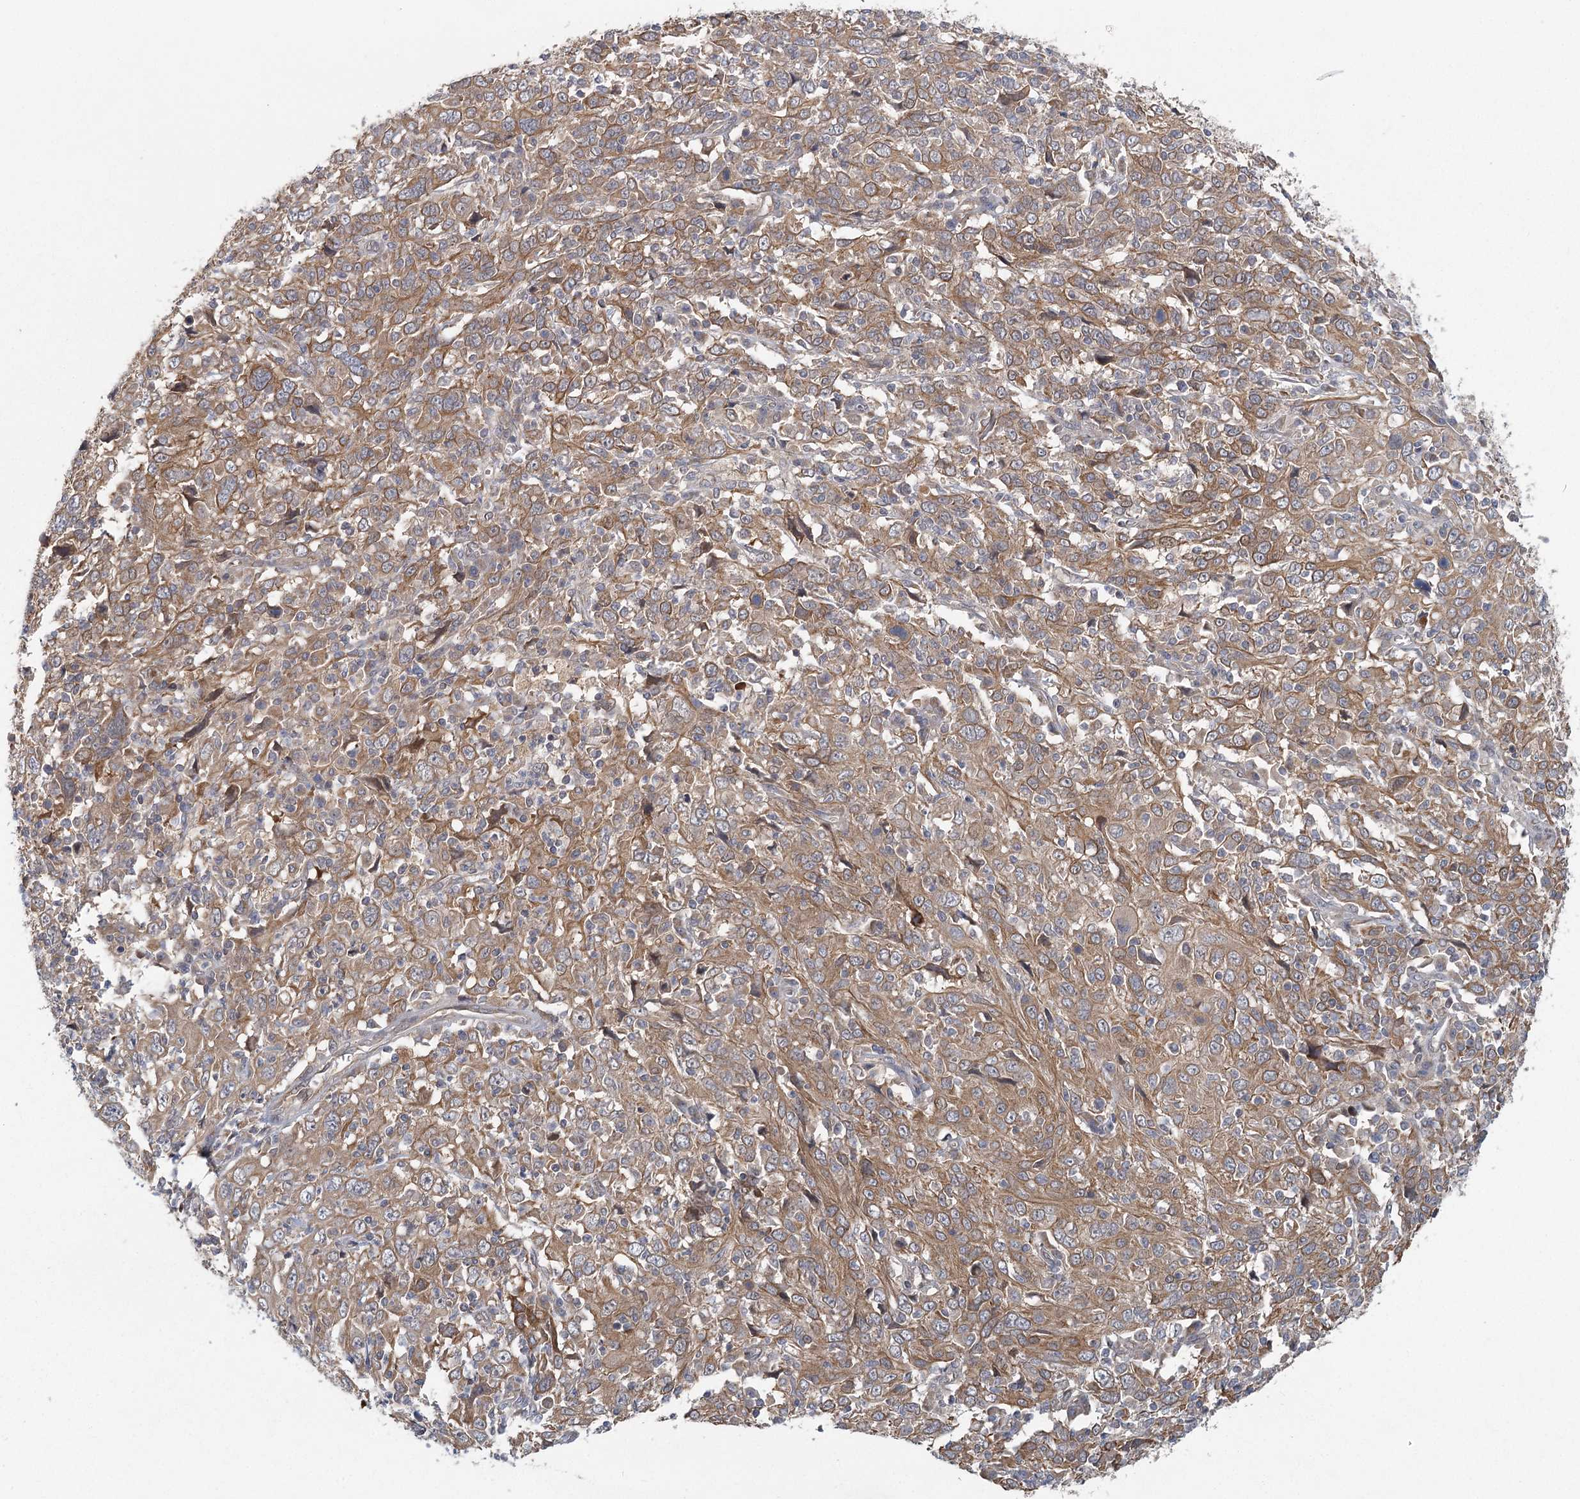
{"staining": {"intensity": "moderate", "quantity": ">75%", "location": "cytoplasmic/membranous"}, "tissue": "cervical cancer", "cell_type": "Tumor cells", "image_type": "cancer", "snomed": [{"axis": "morphology", "description": "Squamous cell carcinoma, NOS"}, {"axis": "topography", "description": "Cervix"}], "caption": "Immunohistochemical staining of human cervical cancer (squamous cell carcinoma) shows moderate cytoplasmic/membranous protein staining in about >75% of tumor cells.", "gene": "LRRC14B", "patient": {"sex": "female", "age": 46}}